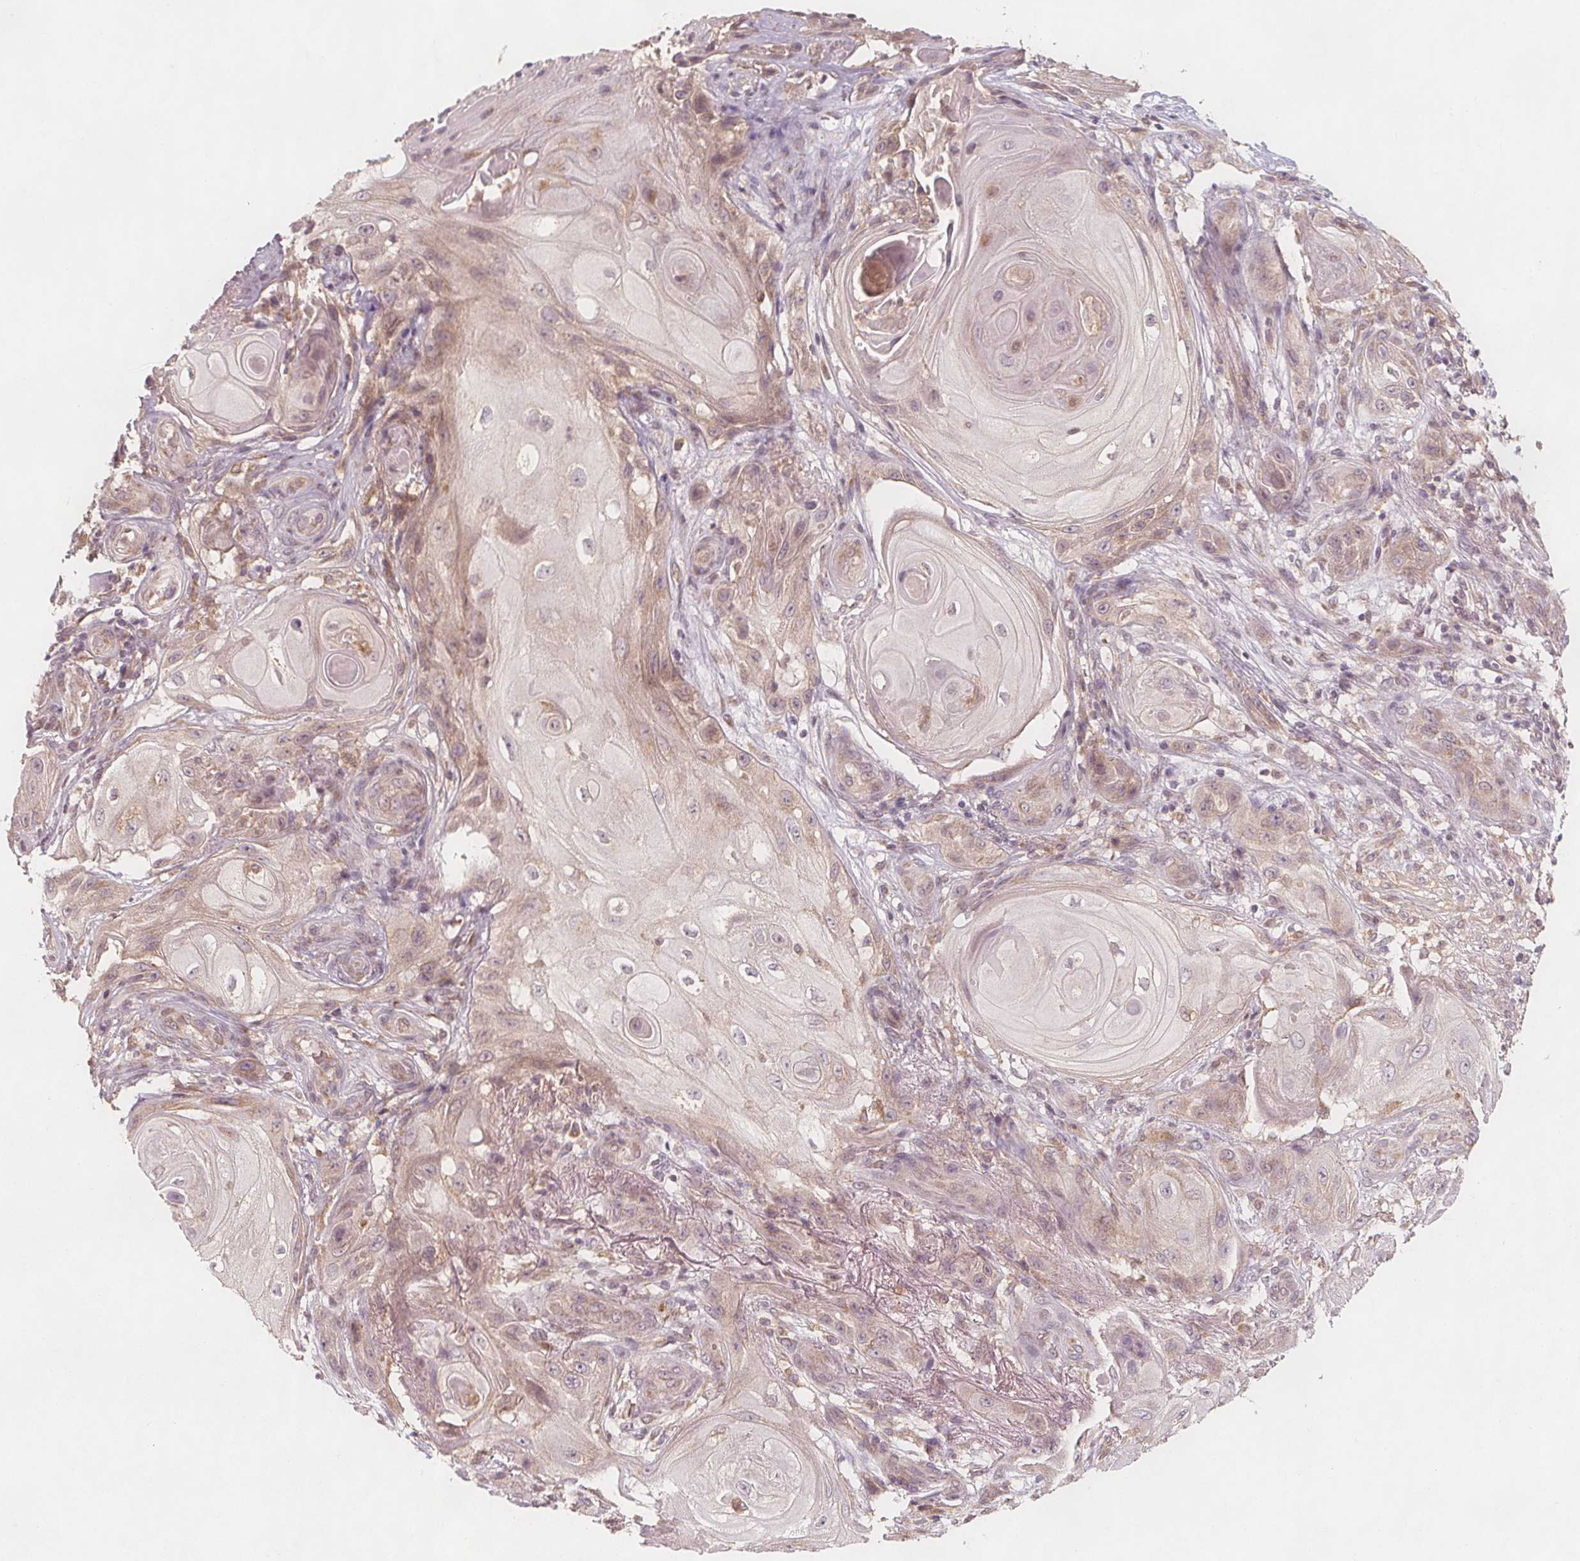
{"staining": {"intensity": "weak", "quantity": "<25%", "location": "cytoplasmic/membranous"}, "tissue": "skin cancer", "cell_type": "Tumor cells", "image_type": "cancer", "snomed": [{"axis": "morphology", "description": "Squamous cell carcinoma, NOS"}, {"axis": "topography", "description": "Skin"}], "caption": "This is an immunohistochemistry image of human squamous cell carcinoma (skin). There is no expression in tumor cells.", "gene": "NCSTN", "patient": {"sex": "male", "age": 62}}